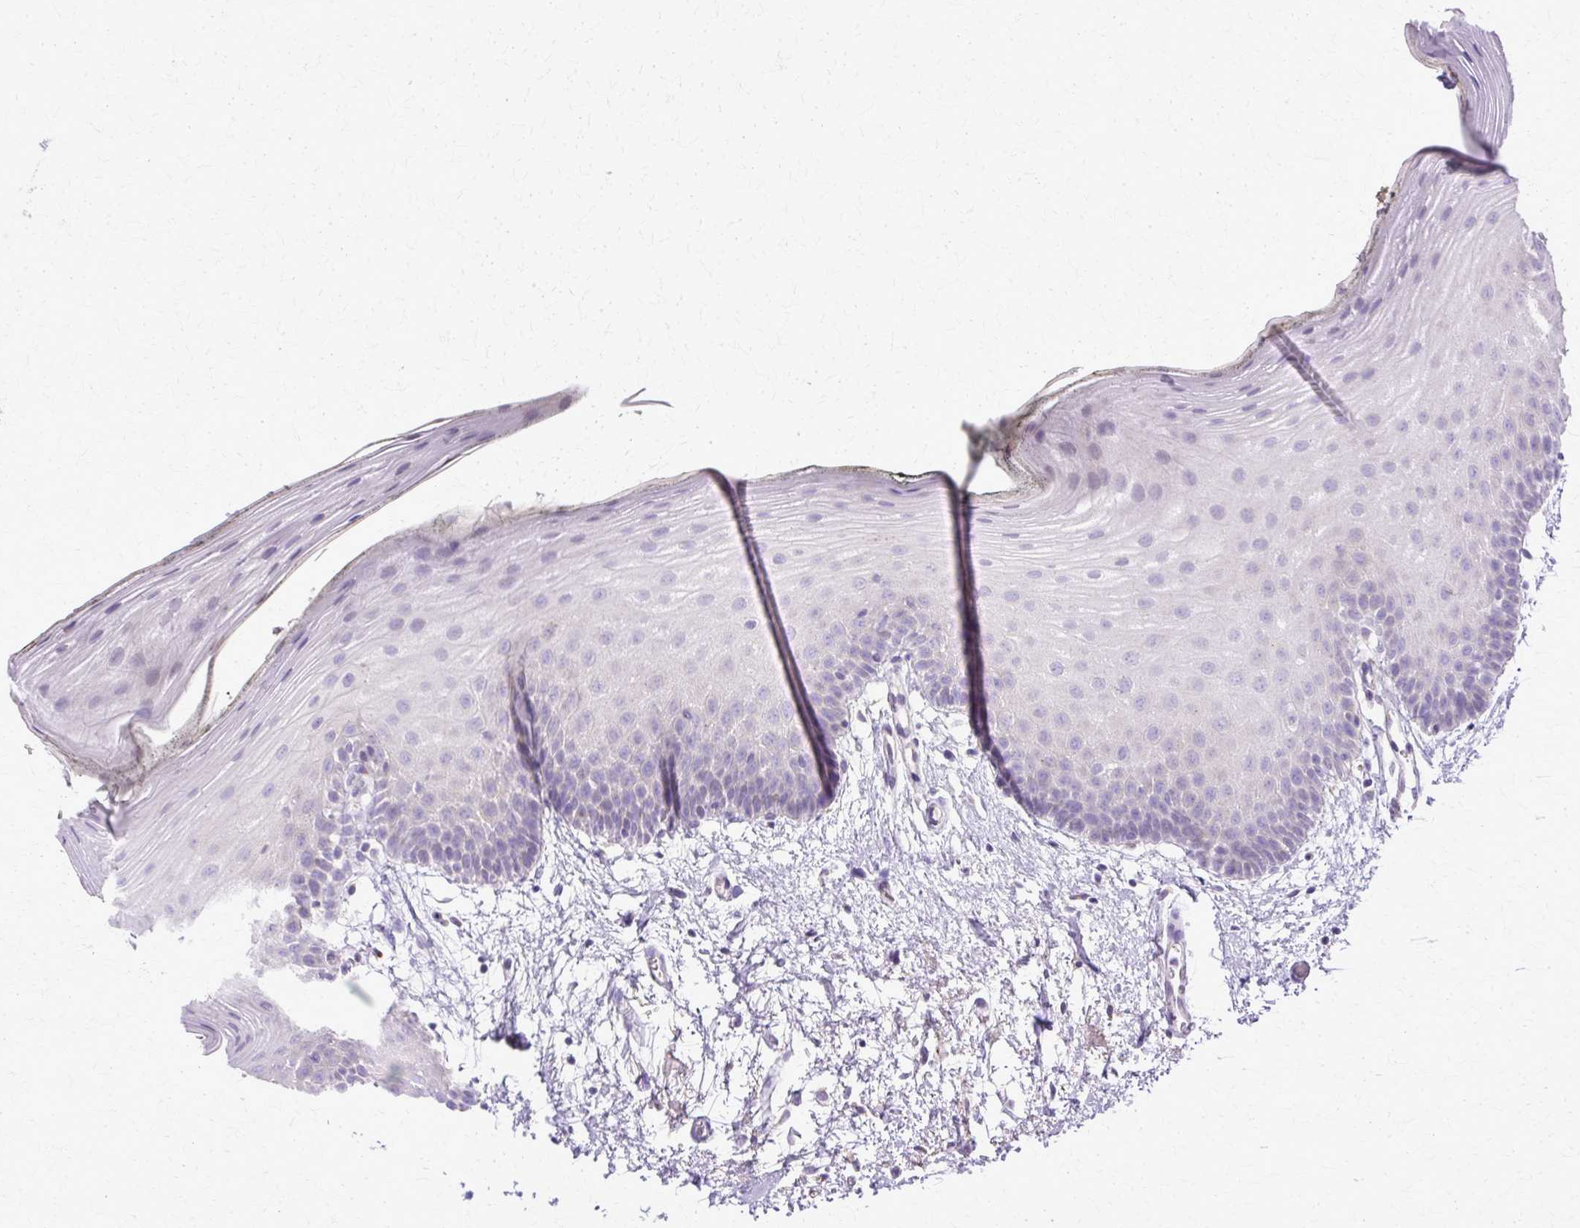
{"staining": {"intensity": "negative", "quantity": "none", "location": "none"}, "tissue": "oral mucosa", "cell_type": "Squamous epithelial cells", "image_type": "normal", "snomed": [{"axis": "morphology", "description": "Normal tissue, NOS"}, {"axis": "morphology", "description": "Squamous cell carcinoma, NOS"}, {"axis": "topography", "description": "Oral tissue"}, {"axis": "topography", "description": "Head-Neck"}], "caption": "Squamous epithelial cells show no significant positivity in normal oral mucosa. (Immunohistochemistry (ihc), brightfield microscopy, high magnification).", "gene": "TBC1D3B", "patient": {"sex": "female", "age": 81}}